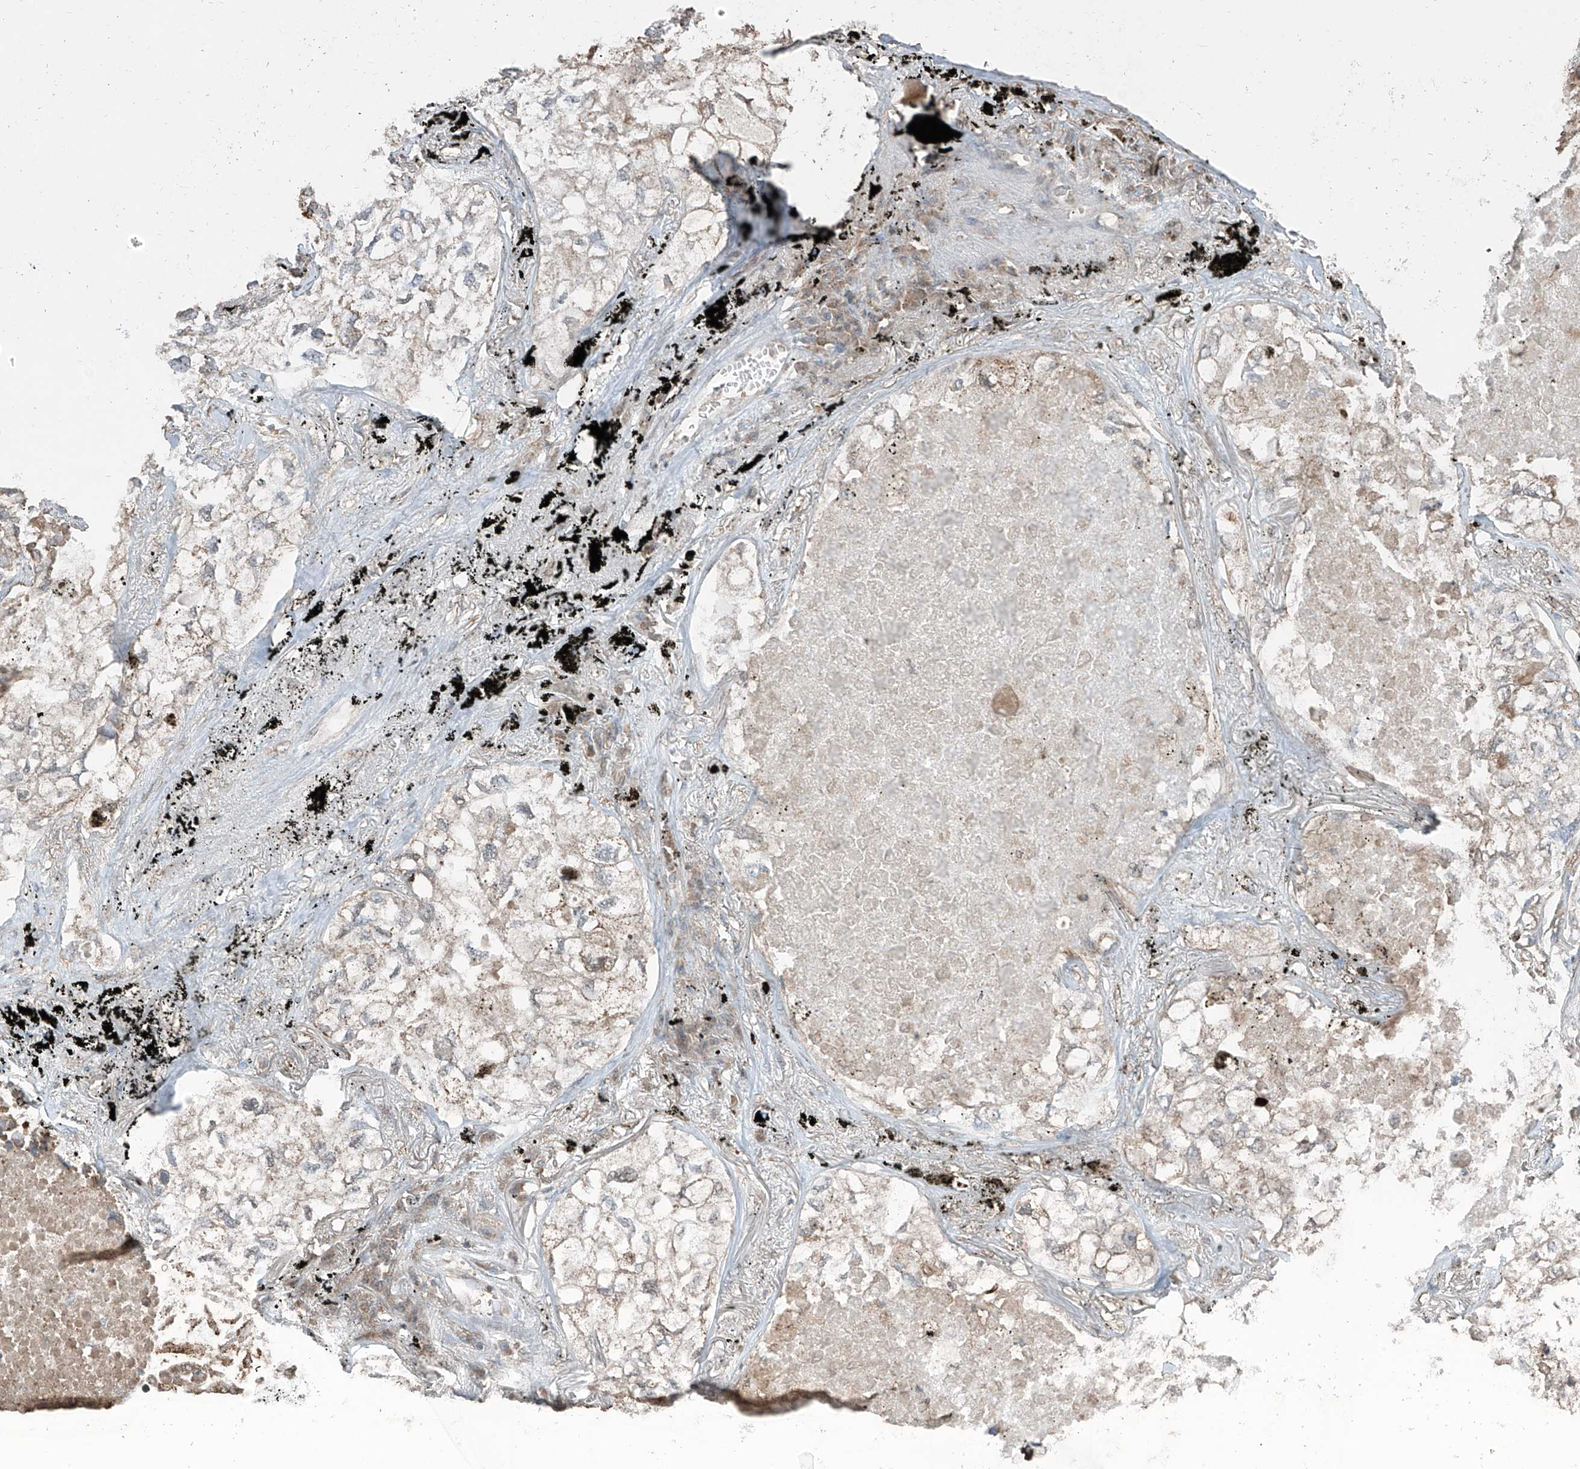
{"staining": {"intensity": "weak", "quantity": "25%-75%", "location": "cytoplasmic/membranous"}, "tissue": "lung cancer", "cell_type": "Tumor cells", "image_type": "cancer", "snomed": [{"axis": "morphology", "description": "Adenocarcinoma, NOS"}, {"axis": "topography", "description": "Lung"}], "caption": "Adenocarcinoma (lung) was stained to show a protein in brown. There is low levels of weak cytoplasmic/membranous staining in about 25%-75% of tumor cells.", "gene": "ETHE1", "patient": {"sex": "male", "age": 65}}